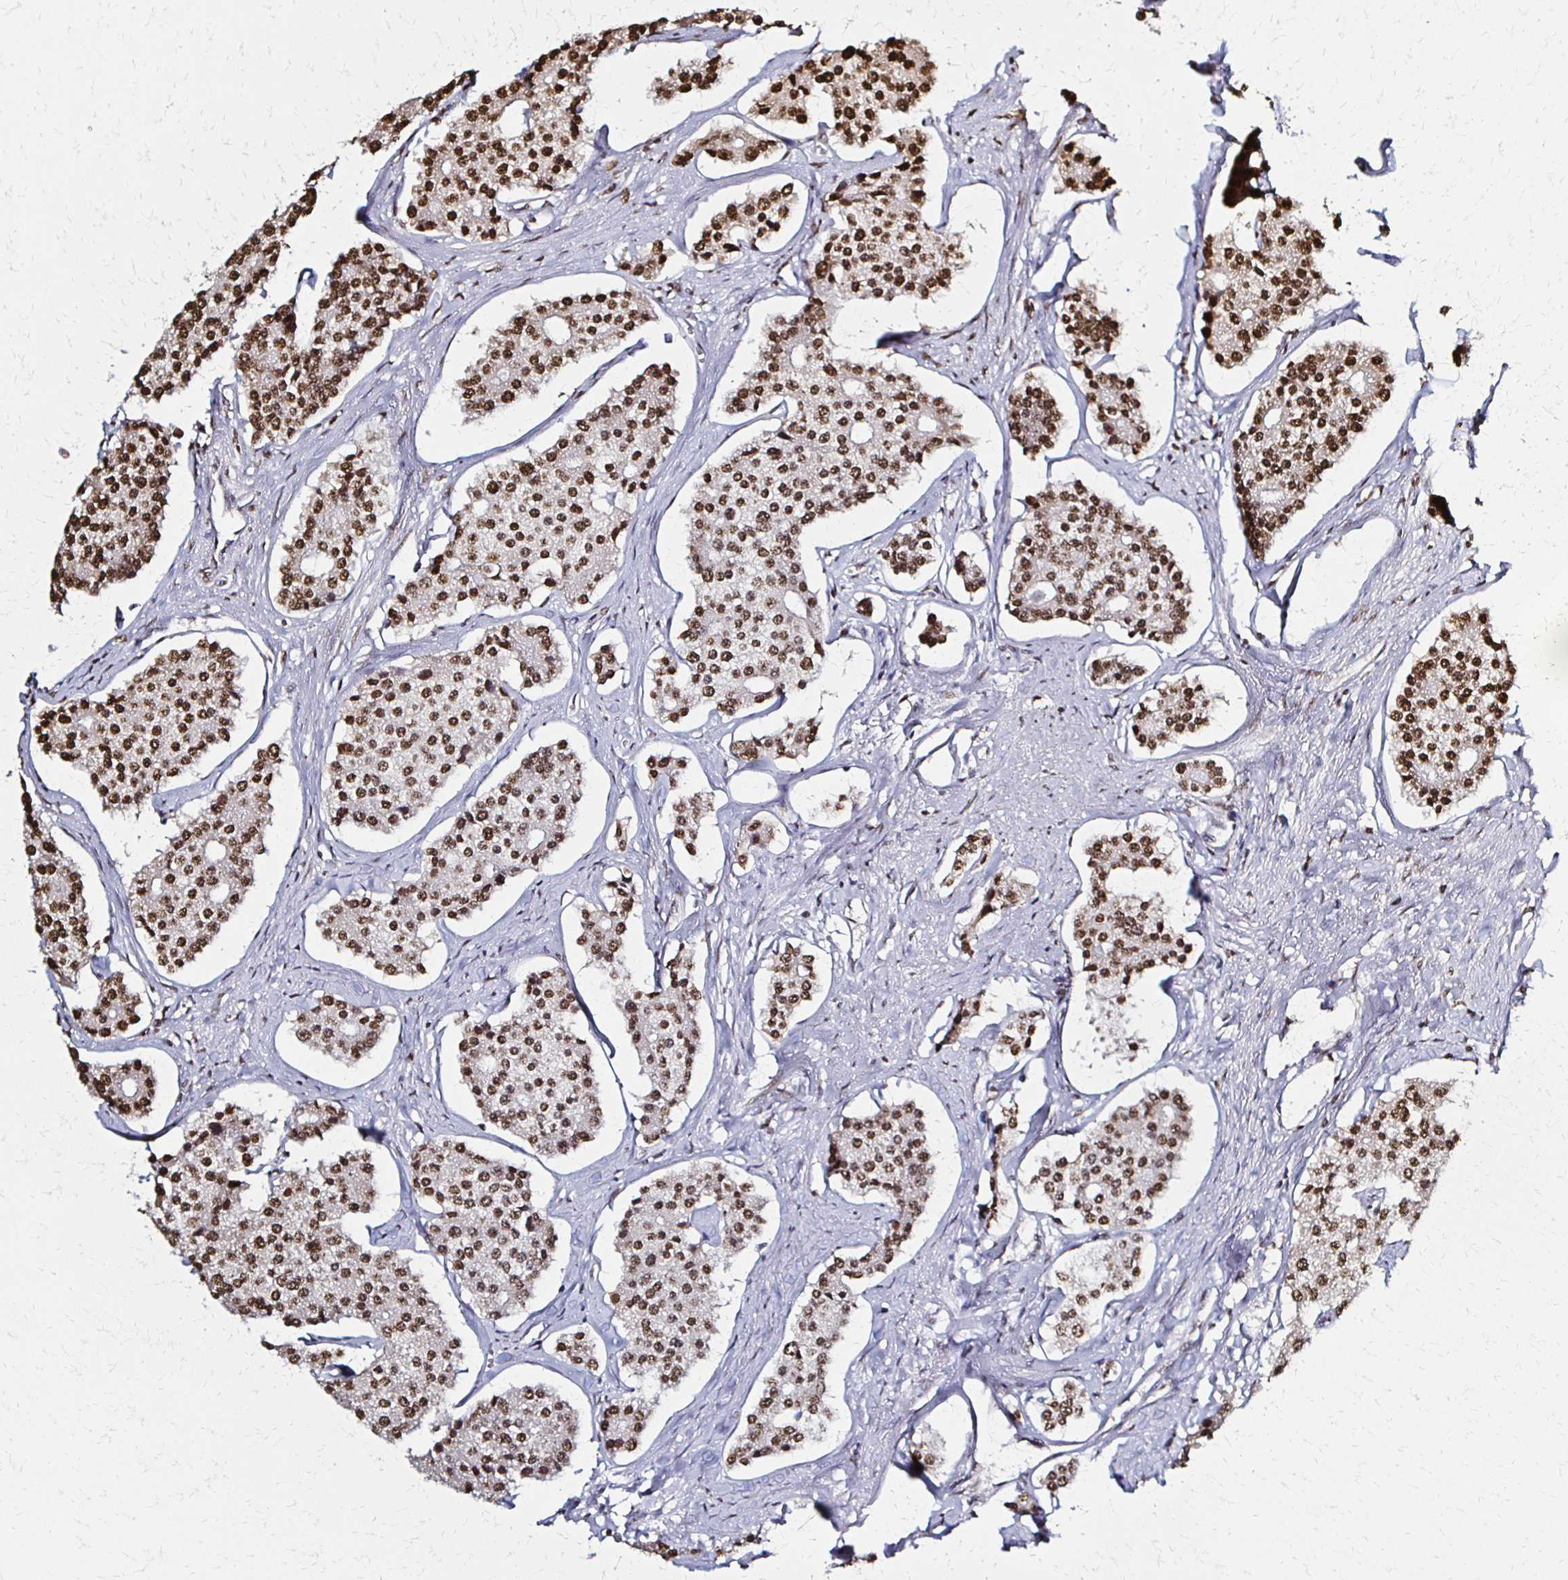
{"staining": {"intensity": "strong", "quantity": ">75%", "location": "nuclear"}, "tissue": "carcinoid", "cell_type": "Tumor cells", "image_type": "cancer", "snomed": [{"axis": "morphology", "description": "Carcinoid, malignant, NOS"}, {"axis": "topography", "description": "Small intestine"}], "caption": "Immunohistochemistry of human malignant carcinoid demonstrates high levels of strong nuclear positivity in approximately >75% of tumor cells. (Stains: DAB in brown, nuclei in blue, Microscopy: brightfield microscopy at high magnification).", "gene": "HOXA9", "patient": {"sex": "female", "age": 65}}